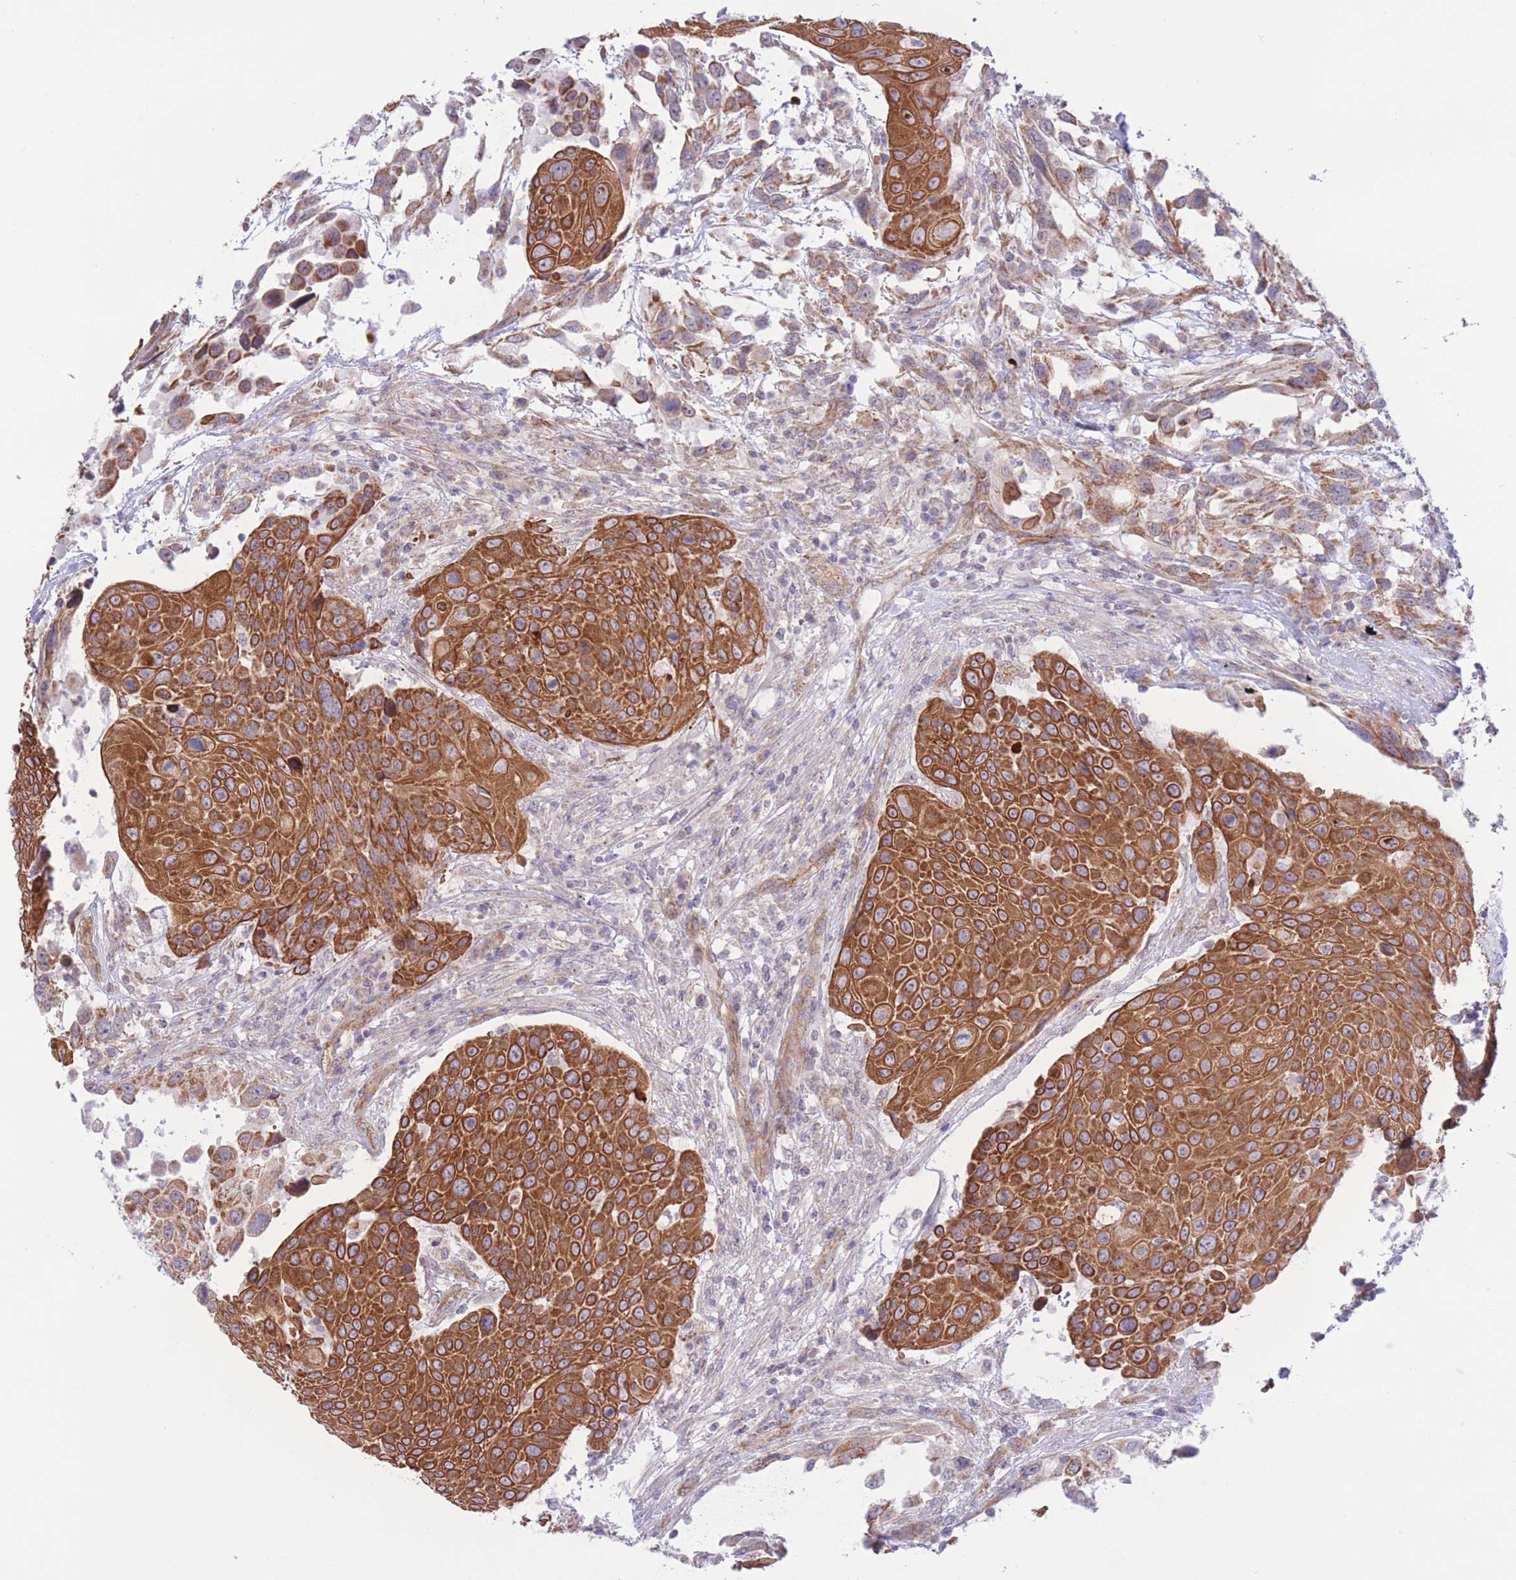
{"staining": {"intensity": "strong", "quantity": ">75%", "location": "cytoplasmic/membranous"}, "tissue": "urothelial cancer", "cell_type": "Tumor cells", "image_type": "cancer", "snomed": [{"axis": "morphology", "description": "Urothelial carcinoma, High grade"}, {"axis": "topography", "description": "Urinary bladder"}], "caption": "Strong cytoplasmic/membranous protein positivity is present in about >75% of tumor cells in urothelial carcinoma (high-grade).", "gene": "MRPS31", "patient": {"sex": "female", "age": 70}}